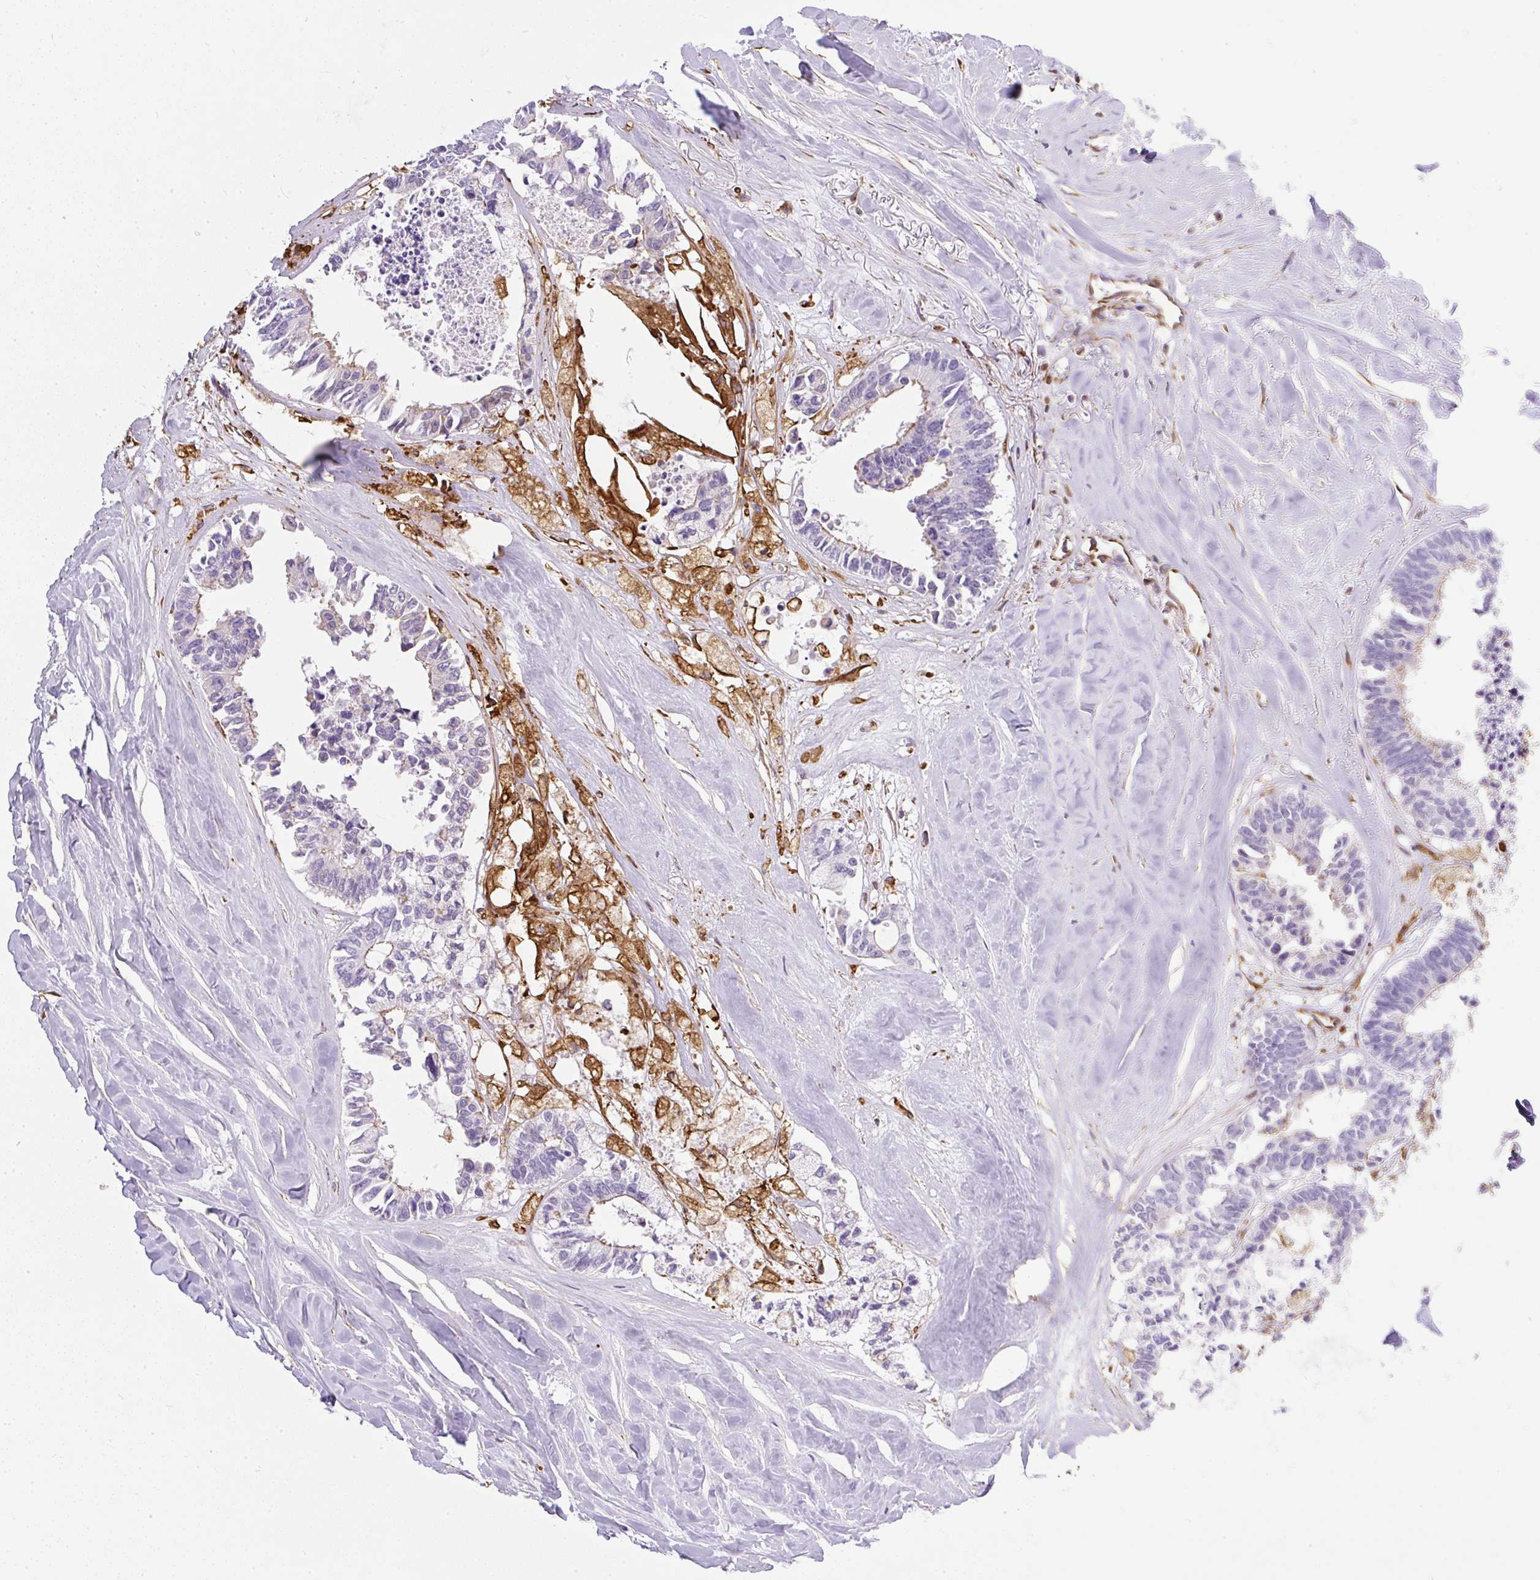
{"staining": {"intensity": "weak", "quantity": "<25%", "location": "cytoplasmic/membranous"}, "tissue": "colorectal cancer", "cell_type": "Tumor cells", "image_type": "cancer", "snomed": [{"axis": "morphology", "description": "Adenocarcinoma, NOS"}, {"axis": "topography", "description": "Colon"}, {"axis": "topography", "description": "Rectum"}], "caption": "High magnification brightfield microscopy of colorectal cancer (adenocarcinoma) stained with DAB (brown) and counterstained with hematoxylin (blue): tumor cells show no significant positivity. (DAB immunohistochemistry with hematoxylin counter stain).", "gene": "PLS1", "patient": {"sex": "male", "age": 57}}